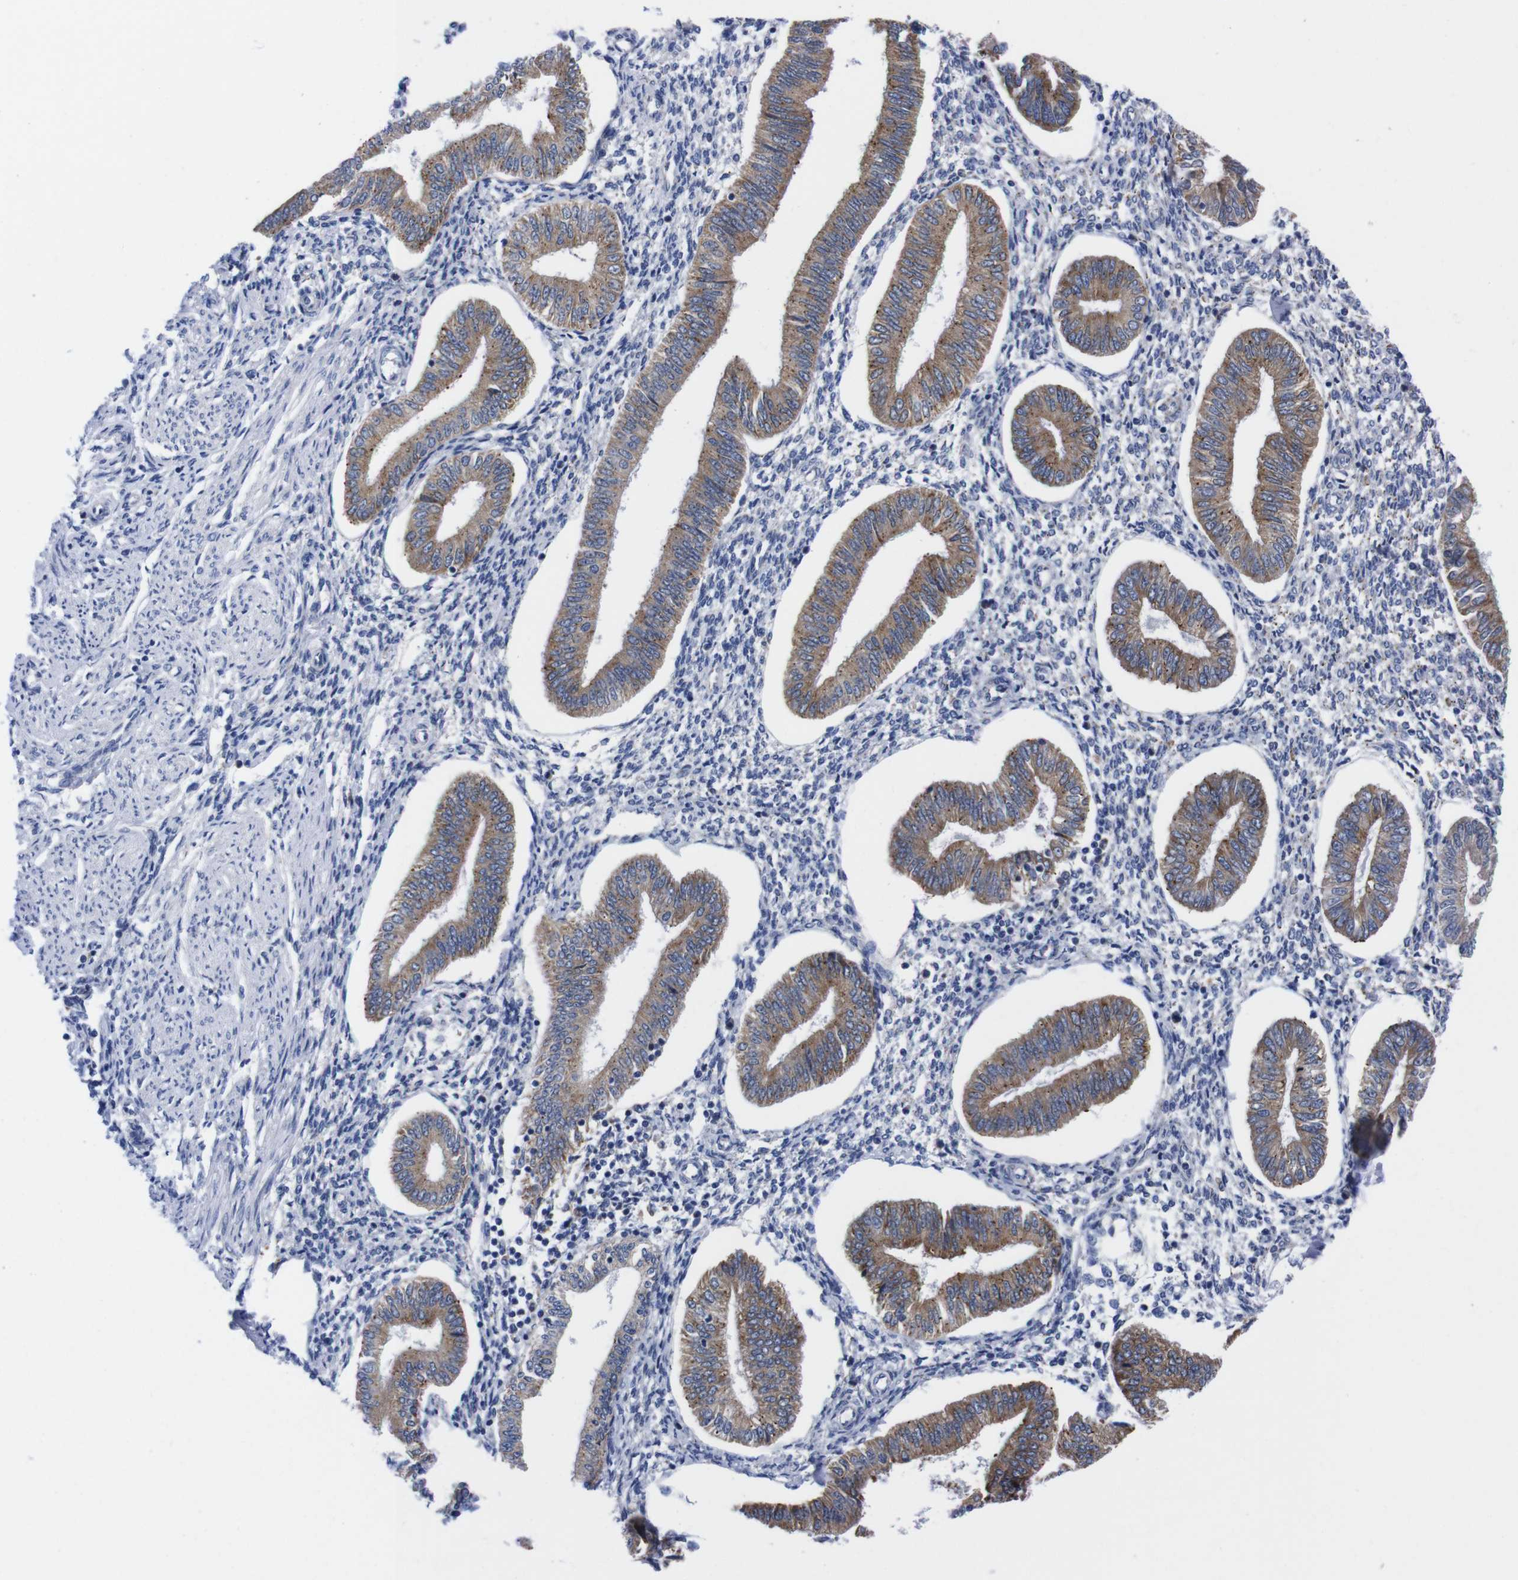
{"staining": {"intensity": "negative", "quantity": "none", "location": "none"}, "tissue": "endometrium", "cell_type": "Cells in endometrial stroma", "image_type": "normal", "snomed": [{"axis": "morphology", "description": "Normal tissue, NOS"}, {"axis": "topography", "description": "Endometrium"}], "caption": "Immunohistochemical staining of benign endometrium exhibits no significant expression in cells in endometrial stroma.", "gene": "NEBL", "patient": {"sex": "female", "age": 50}}